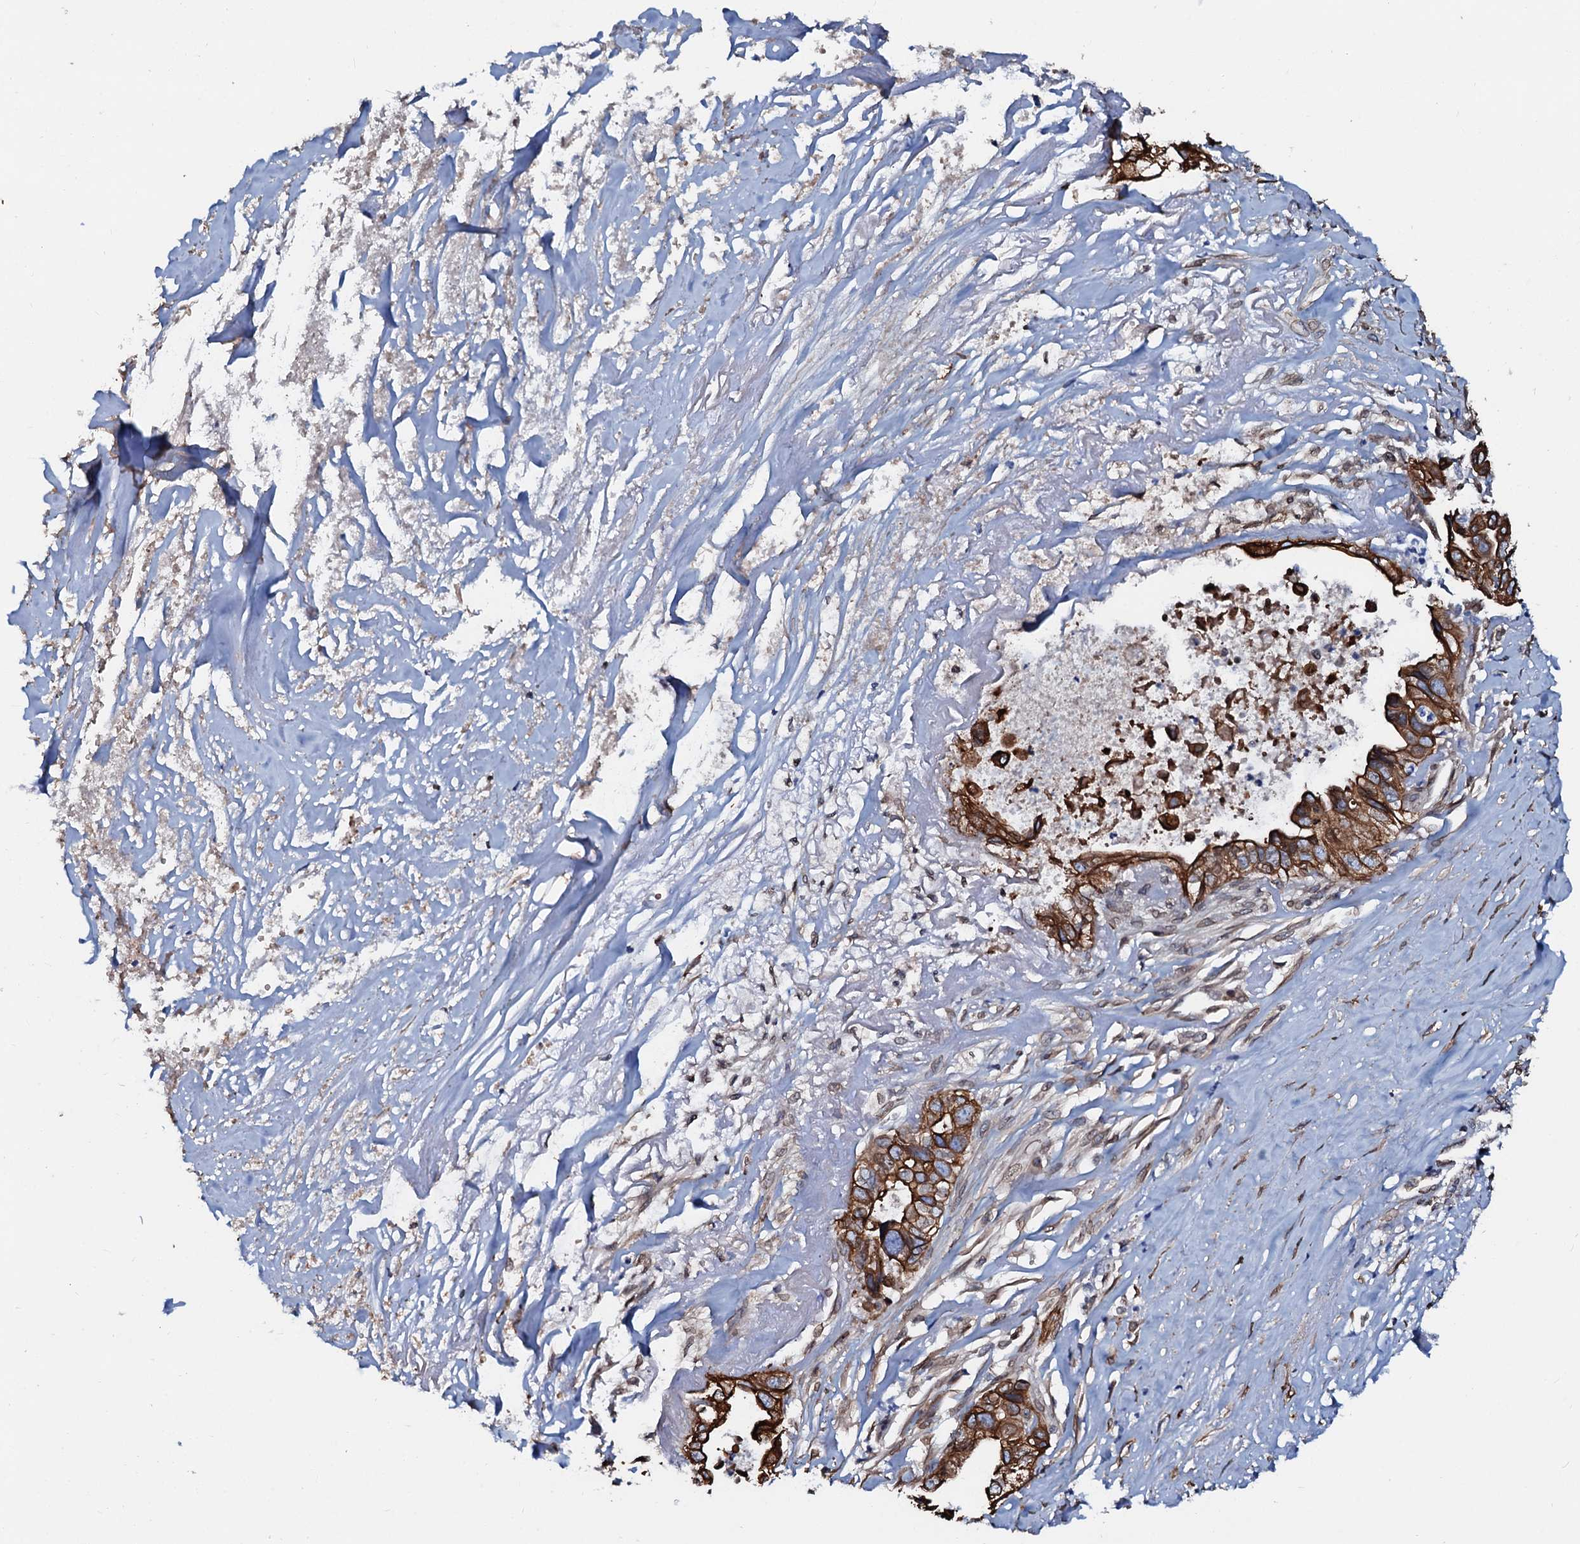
{"staining": {"intensity": "strong", "quantity": ">75%", "location": "cytoplasmic/membranous"}, "tissue": "liver cancer", "cell_type": "Tumor cells", "image_type": "cancer", "snomed": [{"axis": "morphology", "description": "Cholangiocarcinoma"}, {"axis": "topography", "description": "Liver"}], "caption": "Protein staining reveals strong cytoplasmic/membranous expression in approximately >75% of tumor cells in liver cancer (cholangiocarcinoma).", "gene": "NRP2", "patient": {"sex": "female", "age": 79}}